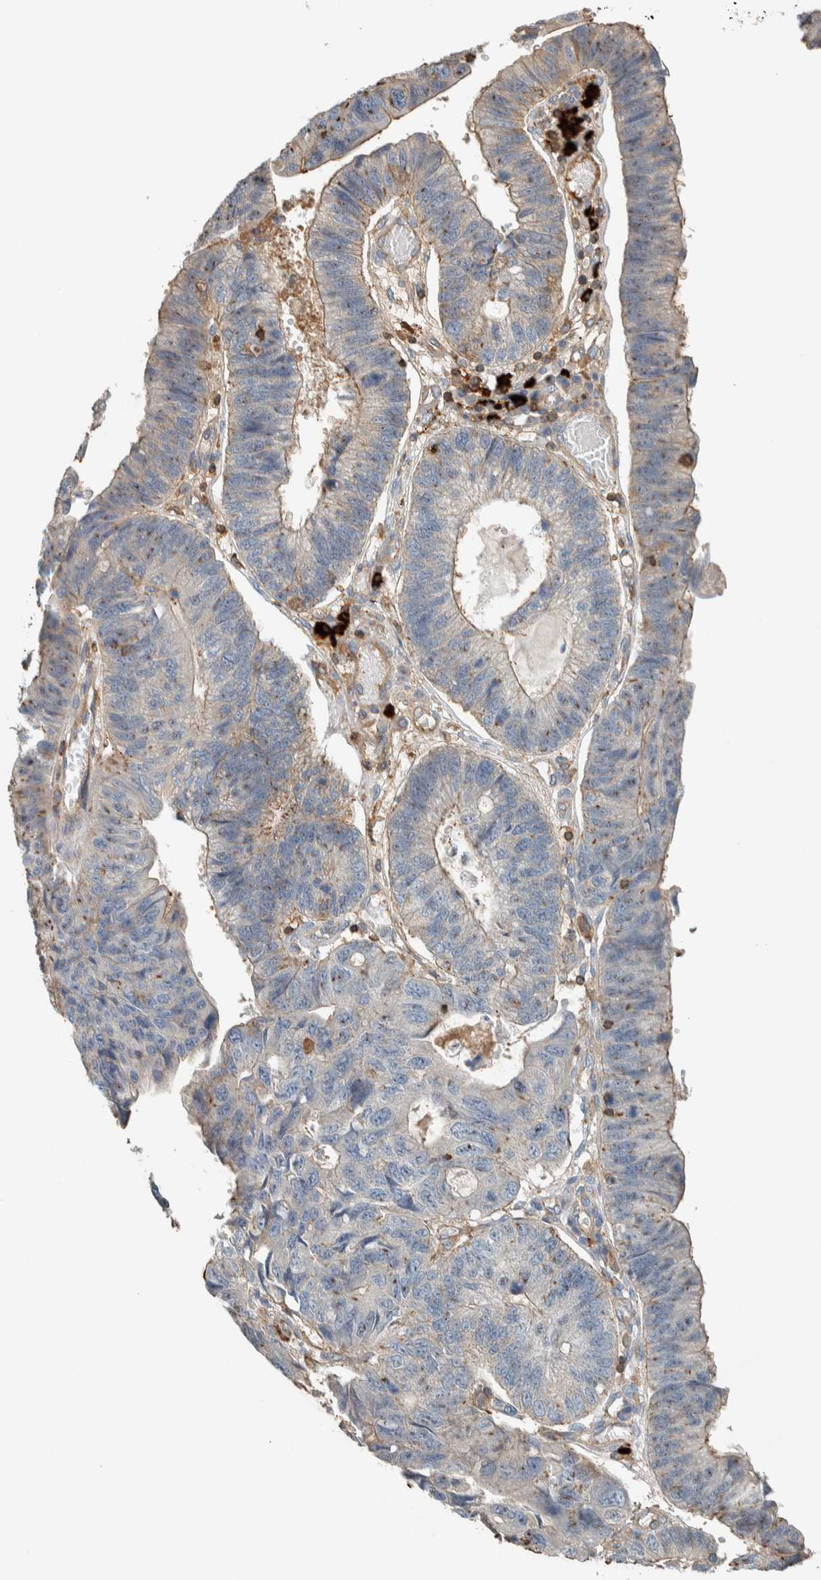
{"staining": {"intensity": "weak", "quantity": "<25%", "location": "cytoplasmic/membranous"}, "tissue": "stomach cancer", "cell_type": "Tumor cells", "image_type": "cancer", "snomed": [{"axis": "morphology", "description": "Adenocarcinoma, NOS"}, {"axis": "topography", "description": "Stomach"}], "caption": "The histopathology image shows no staining of tumor cells in stomach adenocarcinoma. (Immunohistochemistry, brightfield microscopy, high magnification).", "gene": "CTBP2", "patient": {"sex": "male", "age": 59}}